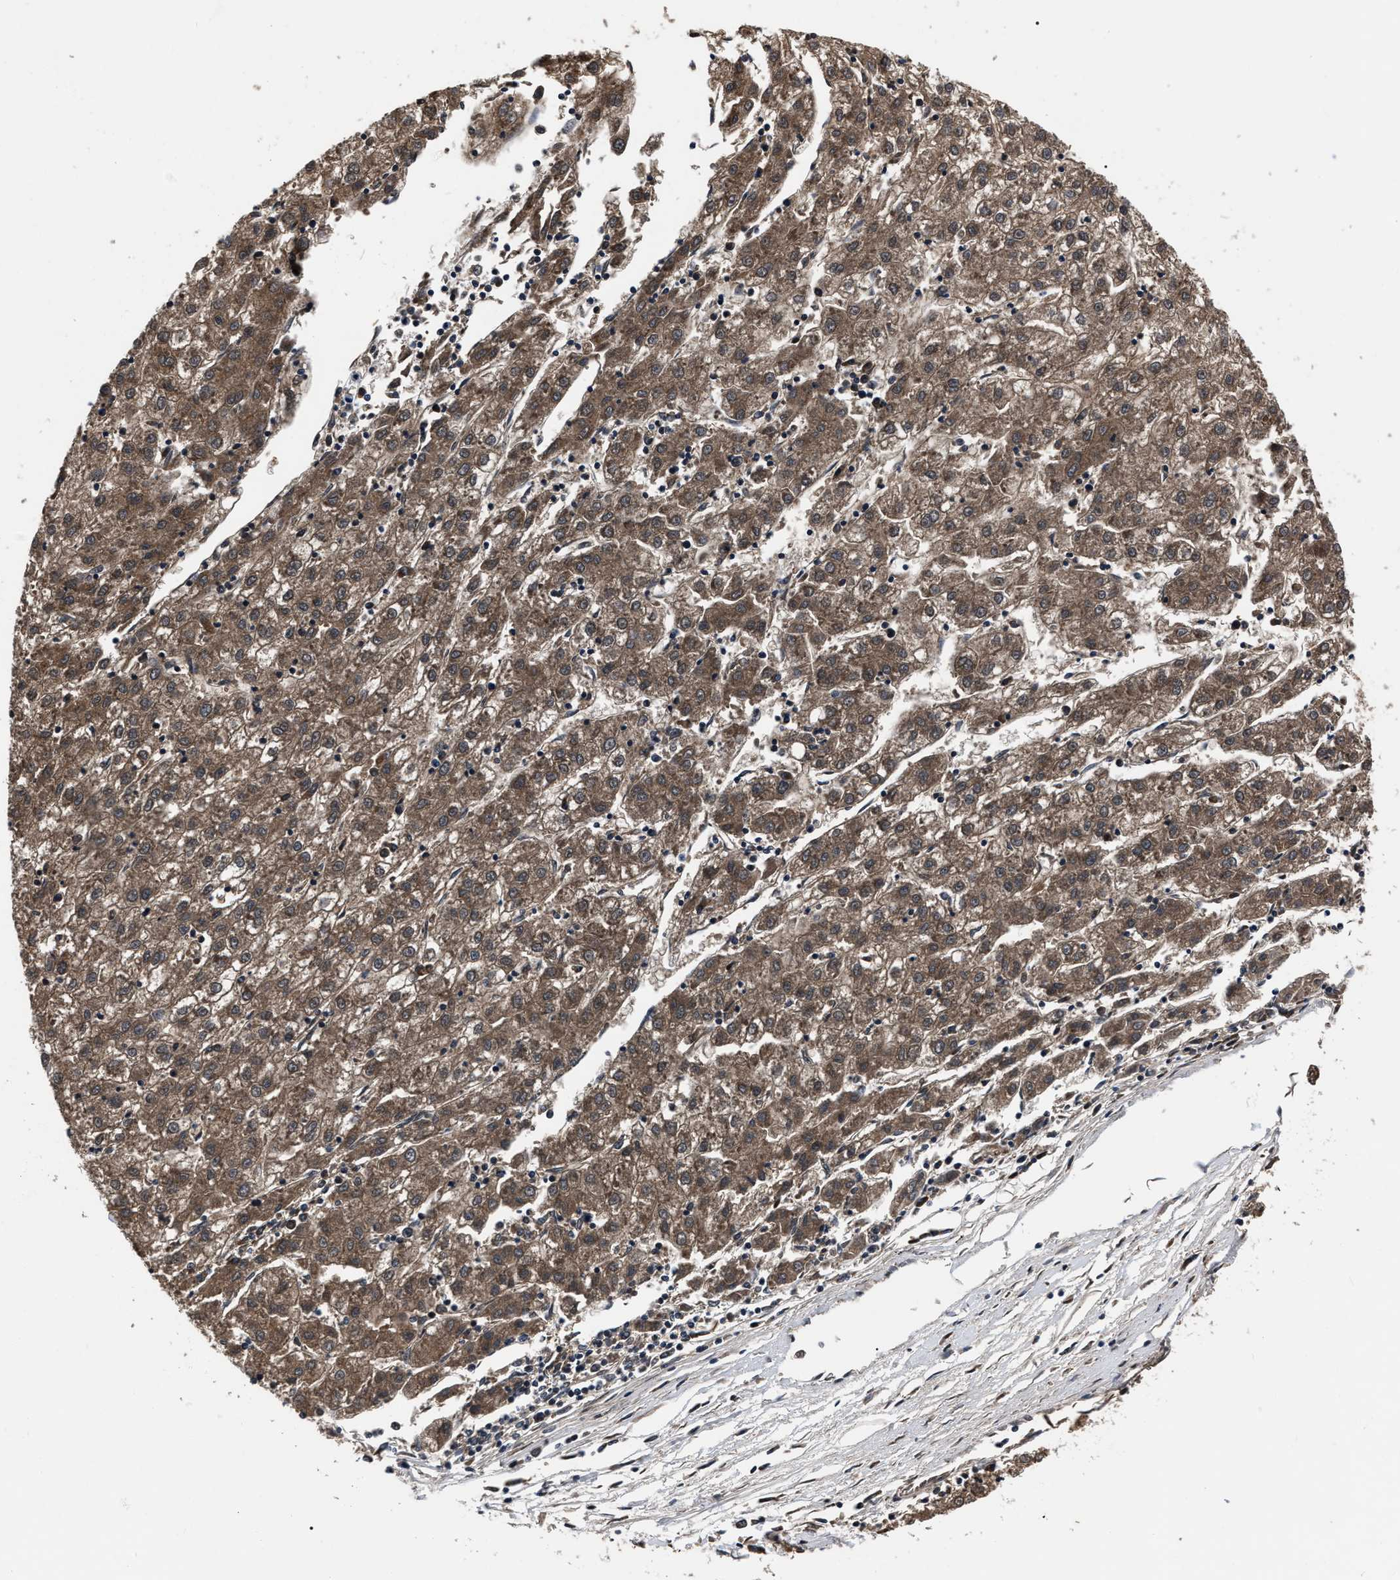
{"staining": {"intensity": "moderate", "quantity": ">75%", "location": "cytoplasmic/membranous"}, "tissue": "liver cancer", "cell_type": "Tumor cells", "image_type": "cancer", "snomed": [{"axis": "morphology", "description": "Carcinoma, Hepatocellular, NOS"}, {"axis": "topography", "description": "Liver"}], "caption": "This is an image of immunohistochemistry (IHC) staining of liver hepatocellular carcinoma, which shows moderate positivity in the cytoplasmic/membranous of tumor cells.", "gene": "MOV10L1", "patient": {"sex": "male", "age": 72}}